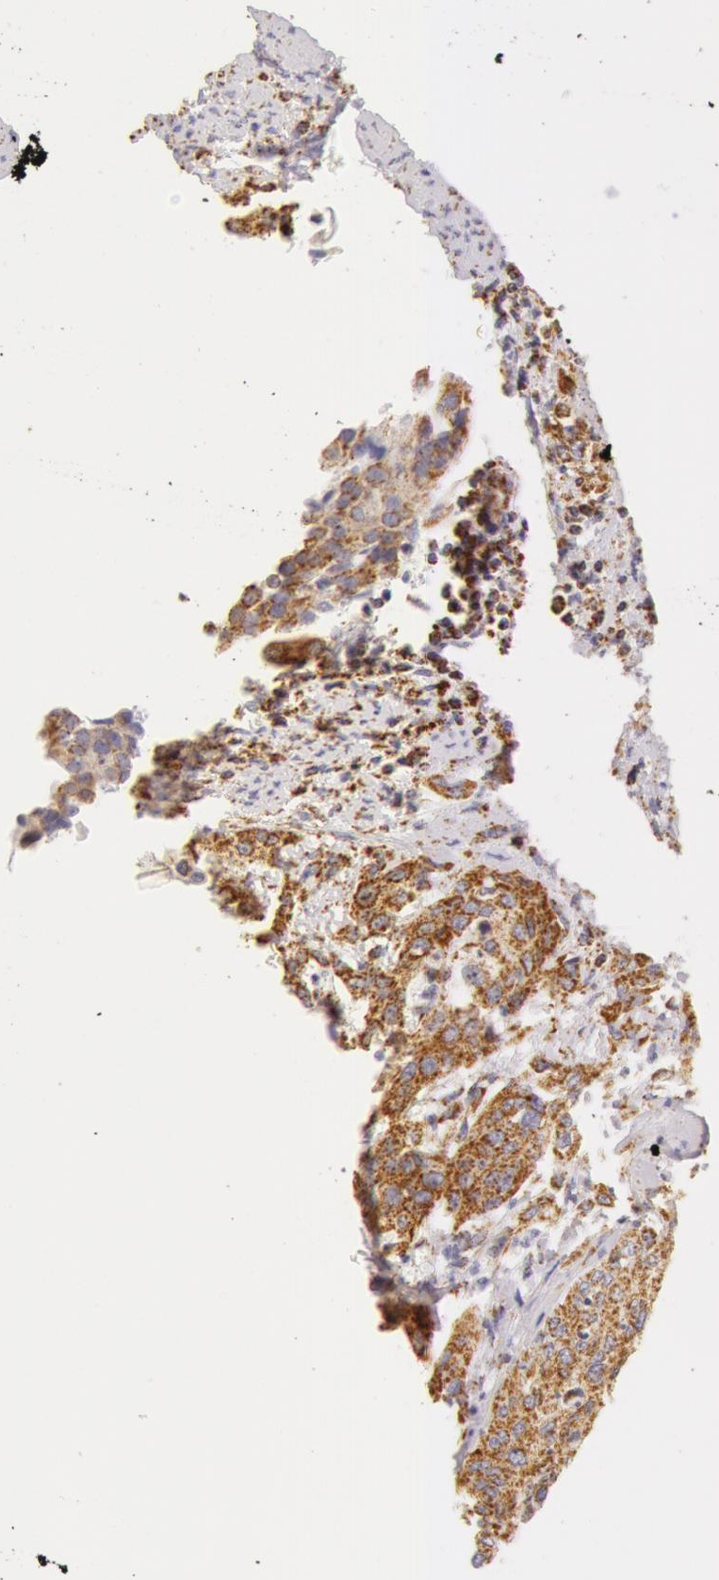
{"staining": {"intensity": "moderate", "quantity": ">75%", "location": "cytoplasmic/membranous"}, "tissue": "cervical cancer", "cell_type": "Tumor cells", "image_type": "cancer", "snomed": [{"axis": "morphology", "description": "Squamous cell carcinoma, NOS"}, {"axis": "topography", "description": "Cervix"}], "caption": "Immunohistochemical staining of cervical cancer (squamous cell carcinoma) shows moderate cytoplasmic/membranous protein positivity in about >75% of tumor cells.", "gene": "ATP5F1B", "patient": {"sex": "female", "age": 41}}